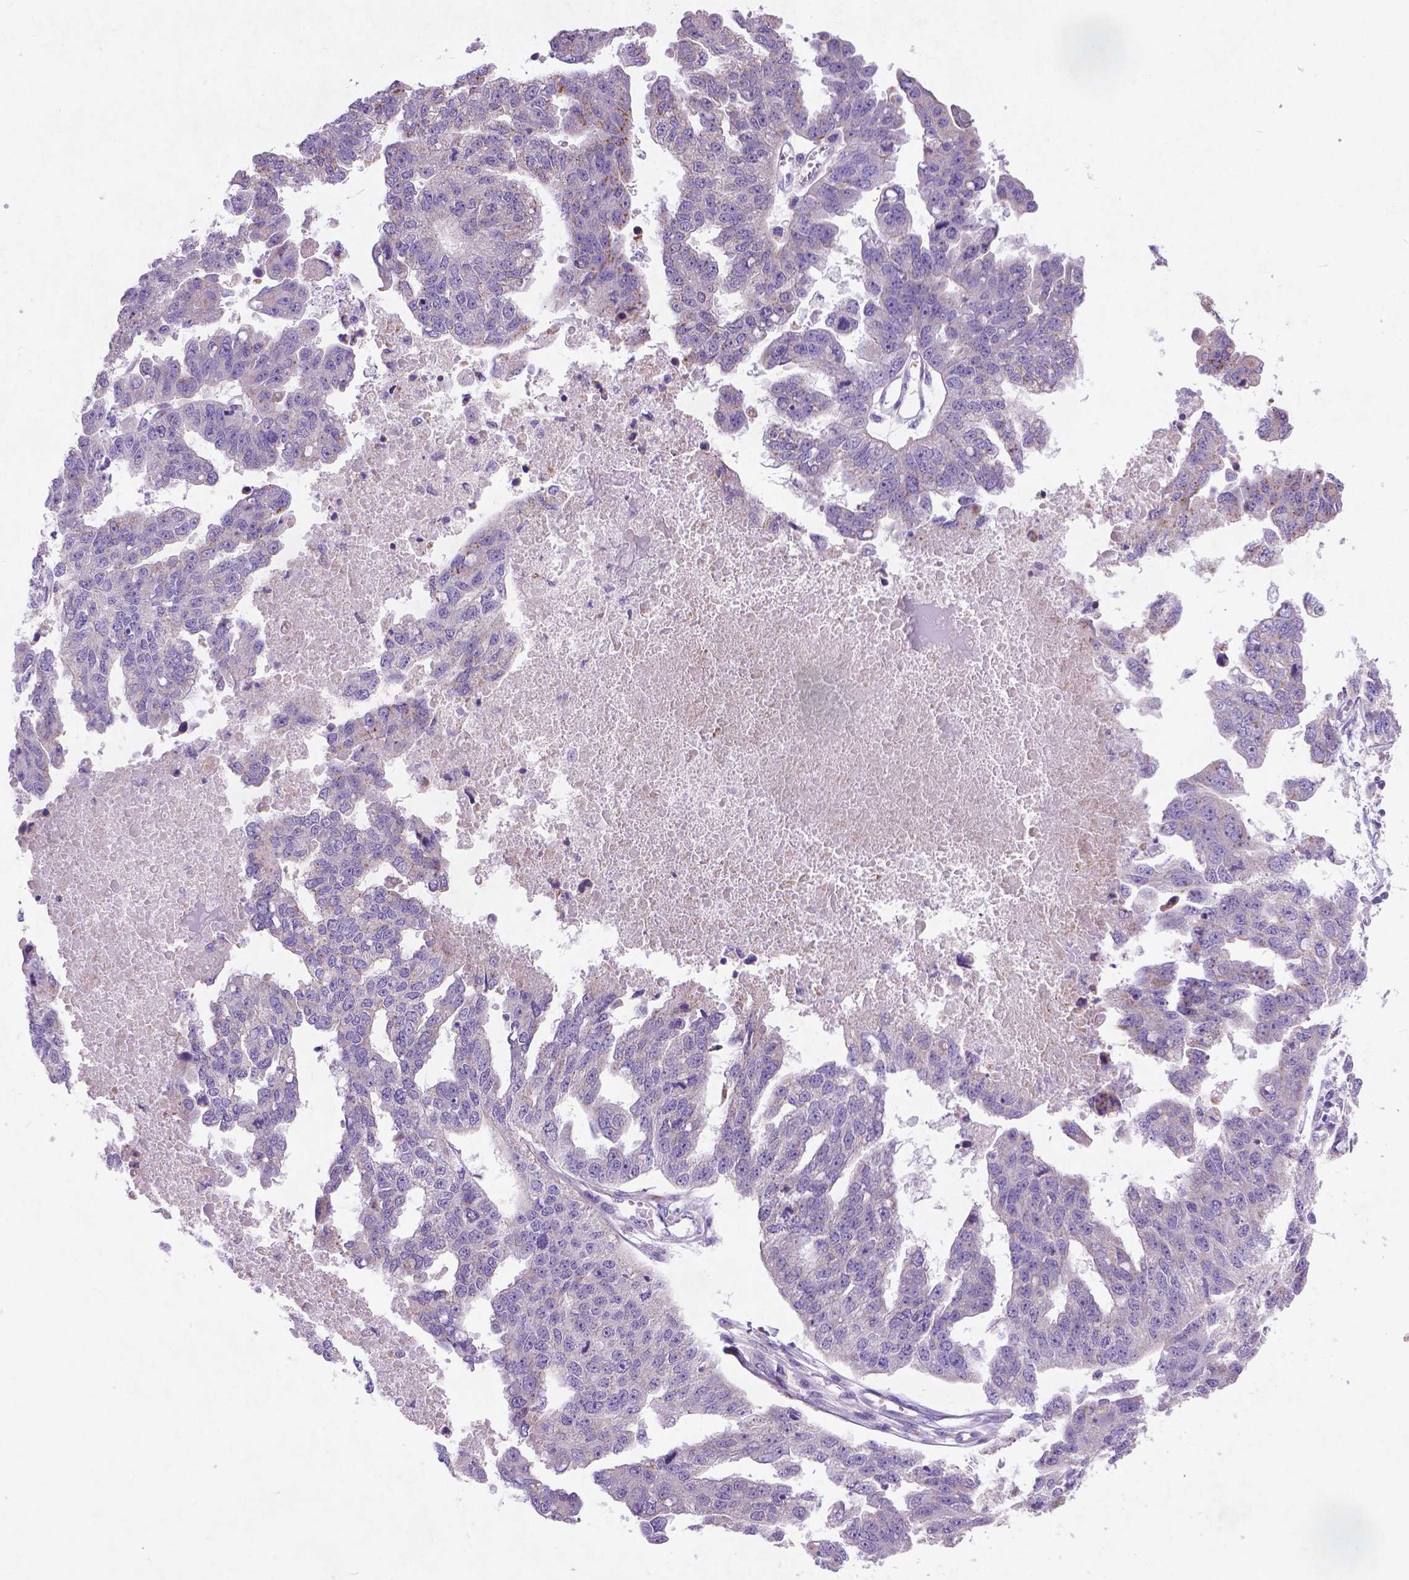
{"staining": {"intensity": "negative", "quantity": "none", "location": "none"}, "tissue": "ovarian cancer", "cell_type": "Tumor cells", "image_type": "cancer", "snomed": [{"axis": "morphology", "description": "Cystadenocarcinoma, serous, NOS"}, {"axis": "topography", "description": "Ovary"}], "caption": "An image of human serous cystadenocarcinoma (ovarian) is negative for staining in tumor cells. (Brightfield microscopy of DAB IHC at high magnification).", "gene": "ATG4D", "patient": {"sex": "female", "age": 58}}